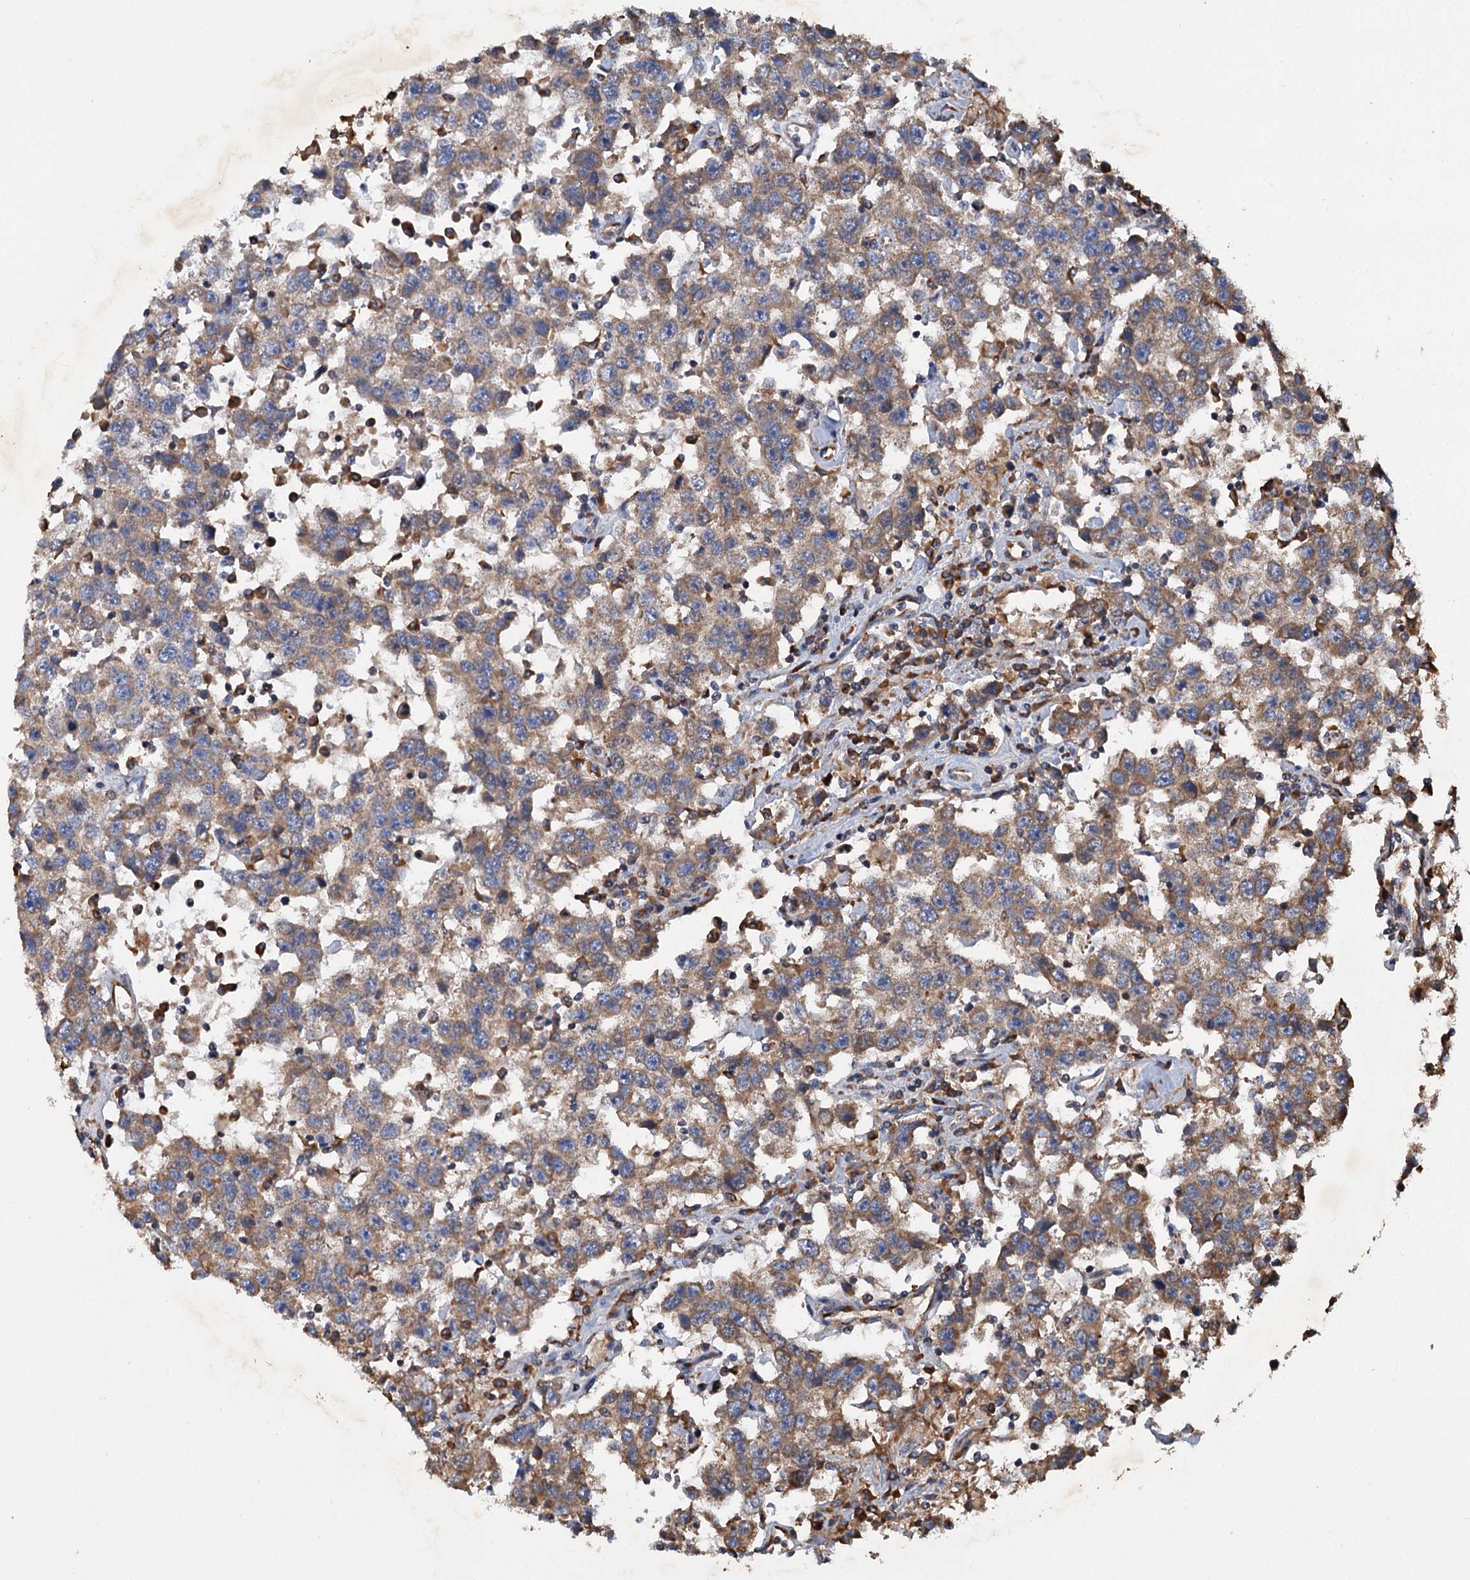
{"staining": {"intensity": "moderate", "quantity": "25%-75%", "location": "cytoplasmic/membranous"}, "tissue": "testis cancer", "cell_type": "Tumor cells", "image_type": "cancer", "snomed": [{"axis": "morphology", "description": "Seminoma, NOS"}, {"axis": "topography", "description": "Testis"}], "caption": "DAB (3,3'-diaminobenzidine) immunohistochemical staining of testis cancer displays moderate cytoplasmic/membranous protein positivity in approximately 25%-75% of tumor cells. (DAB (3,3'-diaminobenzidine) IHC, brown staining for protein, blue staining for nuclei).", "gene": "LINS1", "patient": {"sex": "male", "age": 41}}